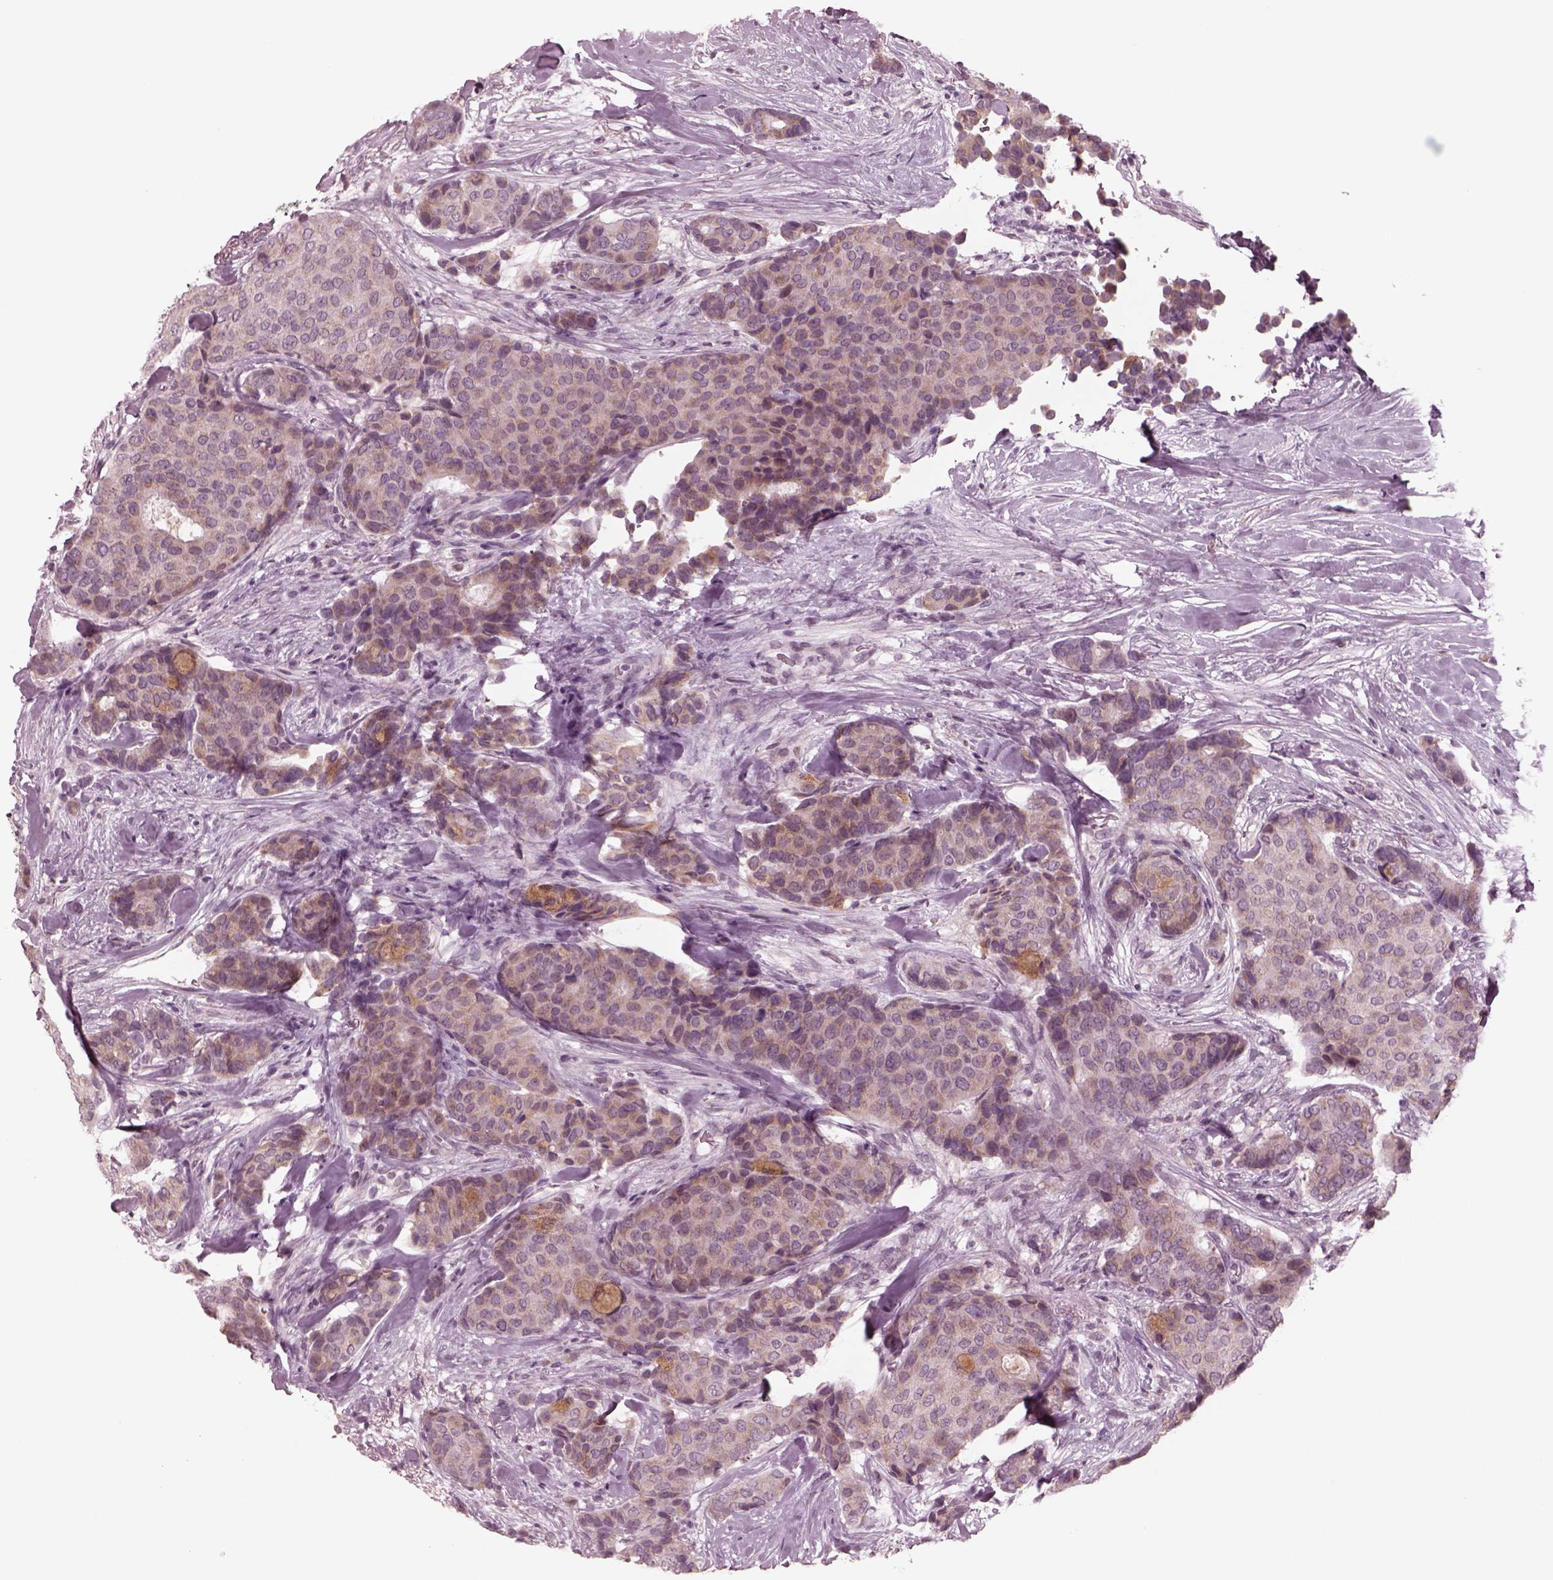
{"staining": {"intensity": "weak", "quantity": "25%-75%", "location": "cytoplasmic/membranous"}, "tissue": "breast cancer", "cell_type": "Tumor cells", "image_type": "cancer", "snomed": [{"axis": "morphology", "description": "Duct carcinoma"}, {"axis": "topography", "description": "Breast"}], "caption": "Immunohistochemical staining of breast infiltrating ductal carcinoma displays weak cytoplasmic/membranous protein positivity in about 25%-75% of tumor cells. Immunohistochemistry (ihc) stains the protein in brown and the nuclei are stained blue.", "gene": "CELSR3", "patient": {"sex": "female", "age": 75}}